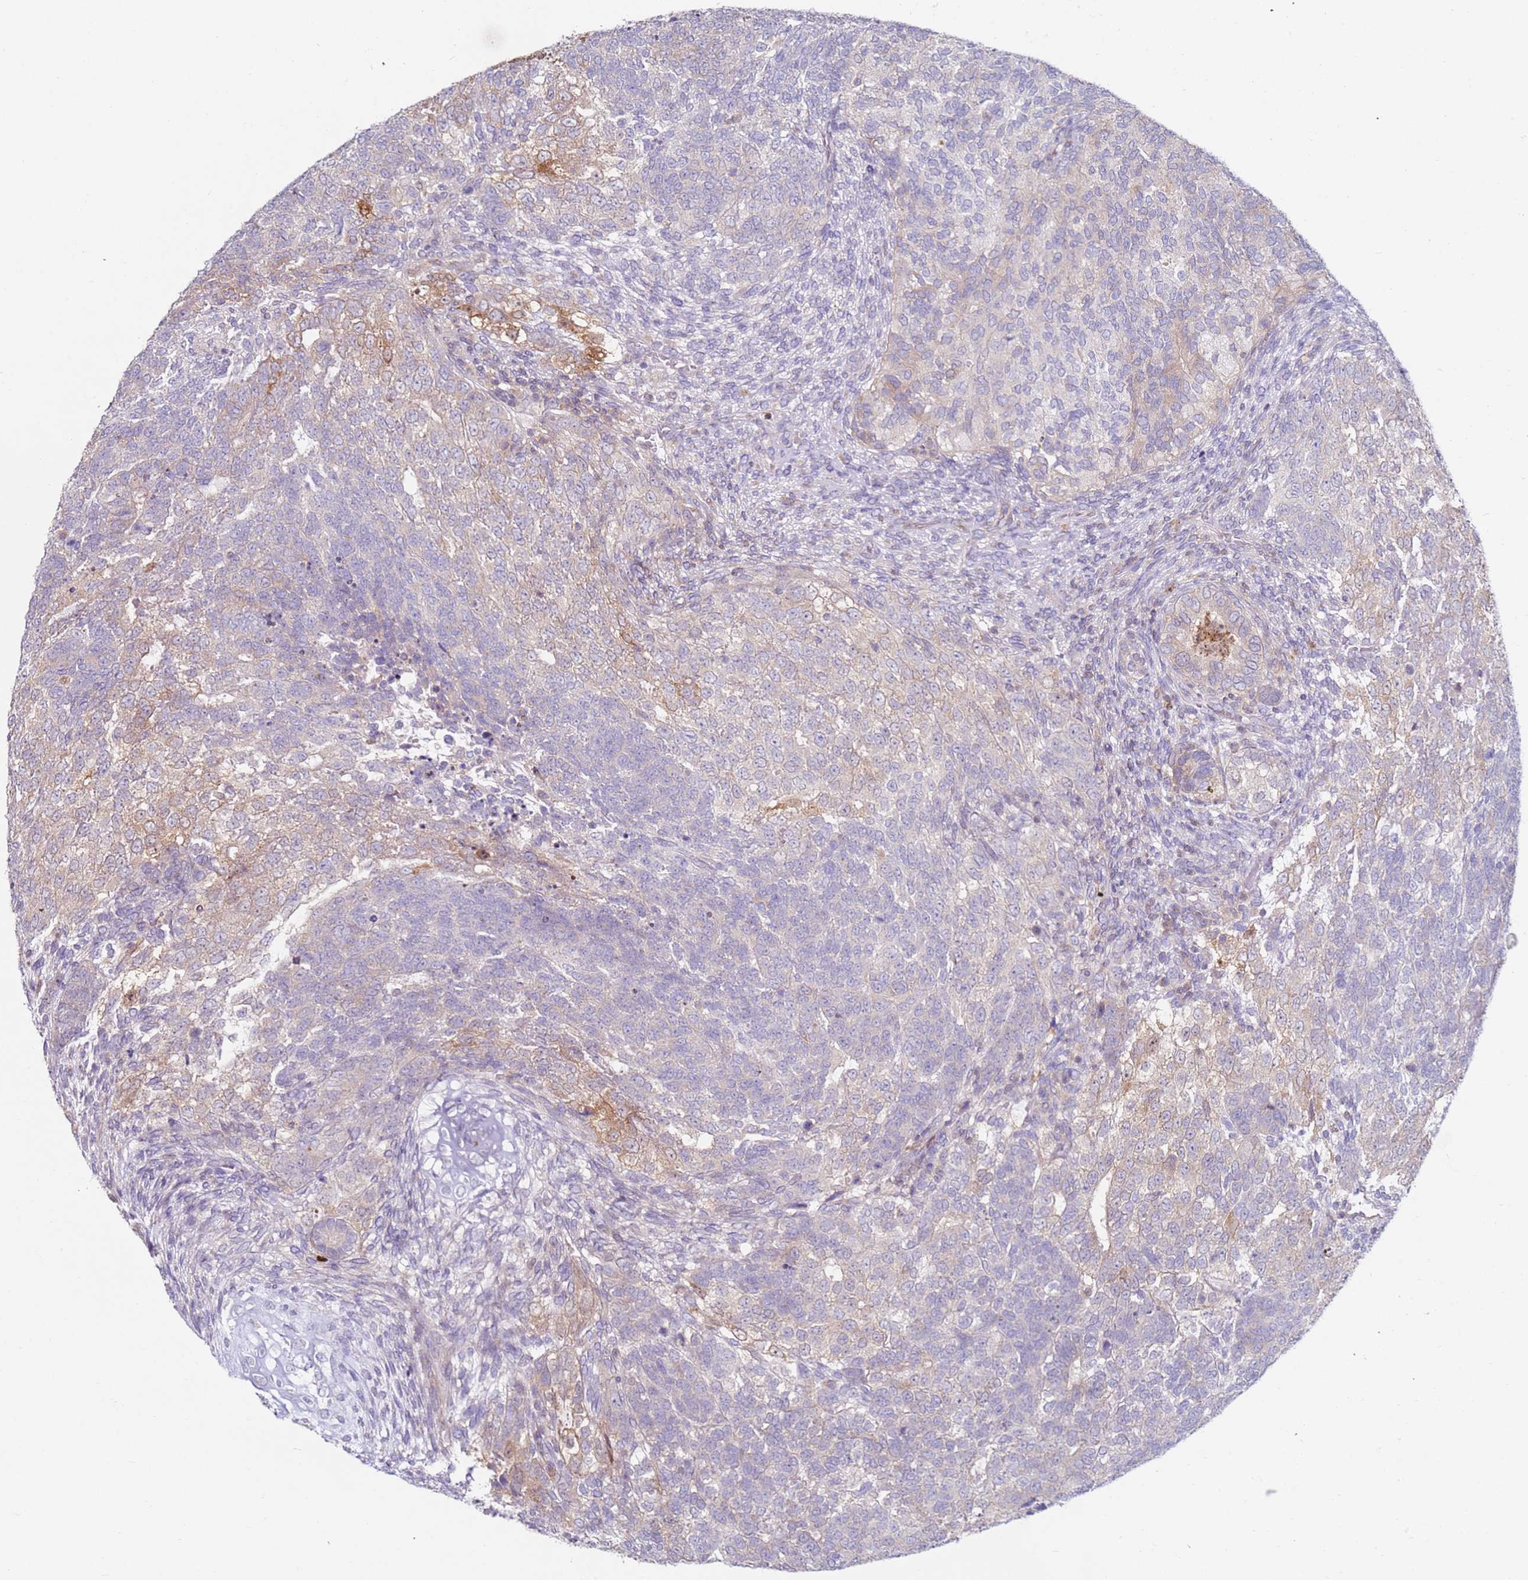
{"staining": {"intensity": "moderate", "quantity": "<25%", "location": "cytoplasmic/membranous"}, "tissue": "testis cancer", "cell_type": "Tumor cells", "image_type": "cancer", "snomed": [{"axis": "morphology", "description": "Carcinoma, Embryonal, NOS"}, {"axis": "topography", "description": "Testis"}], "caption": "Tumor cells exhibit moderate cytoplasmic/membranous positivity in about <25% of cells in embryonal carcinoma (testis).", "gene": "CNOT9", "patient": {"sex": "male", "age": 23}}